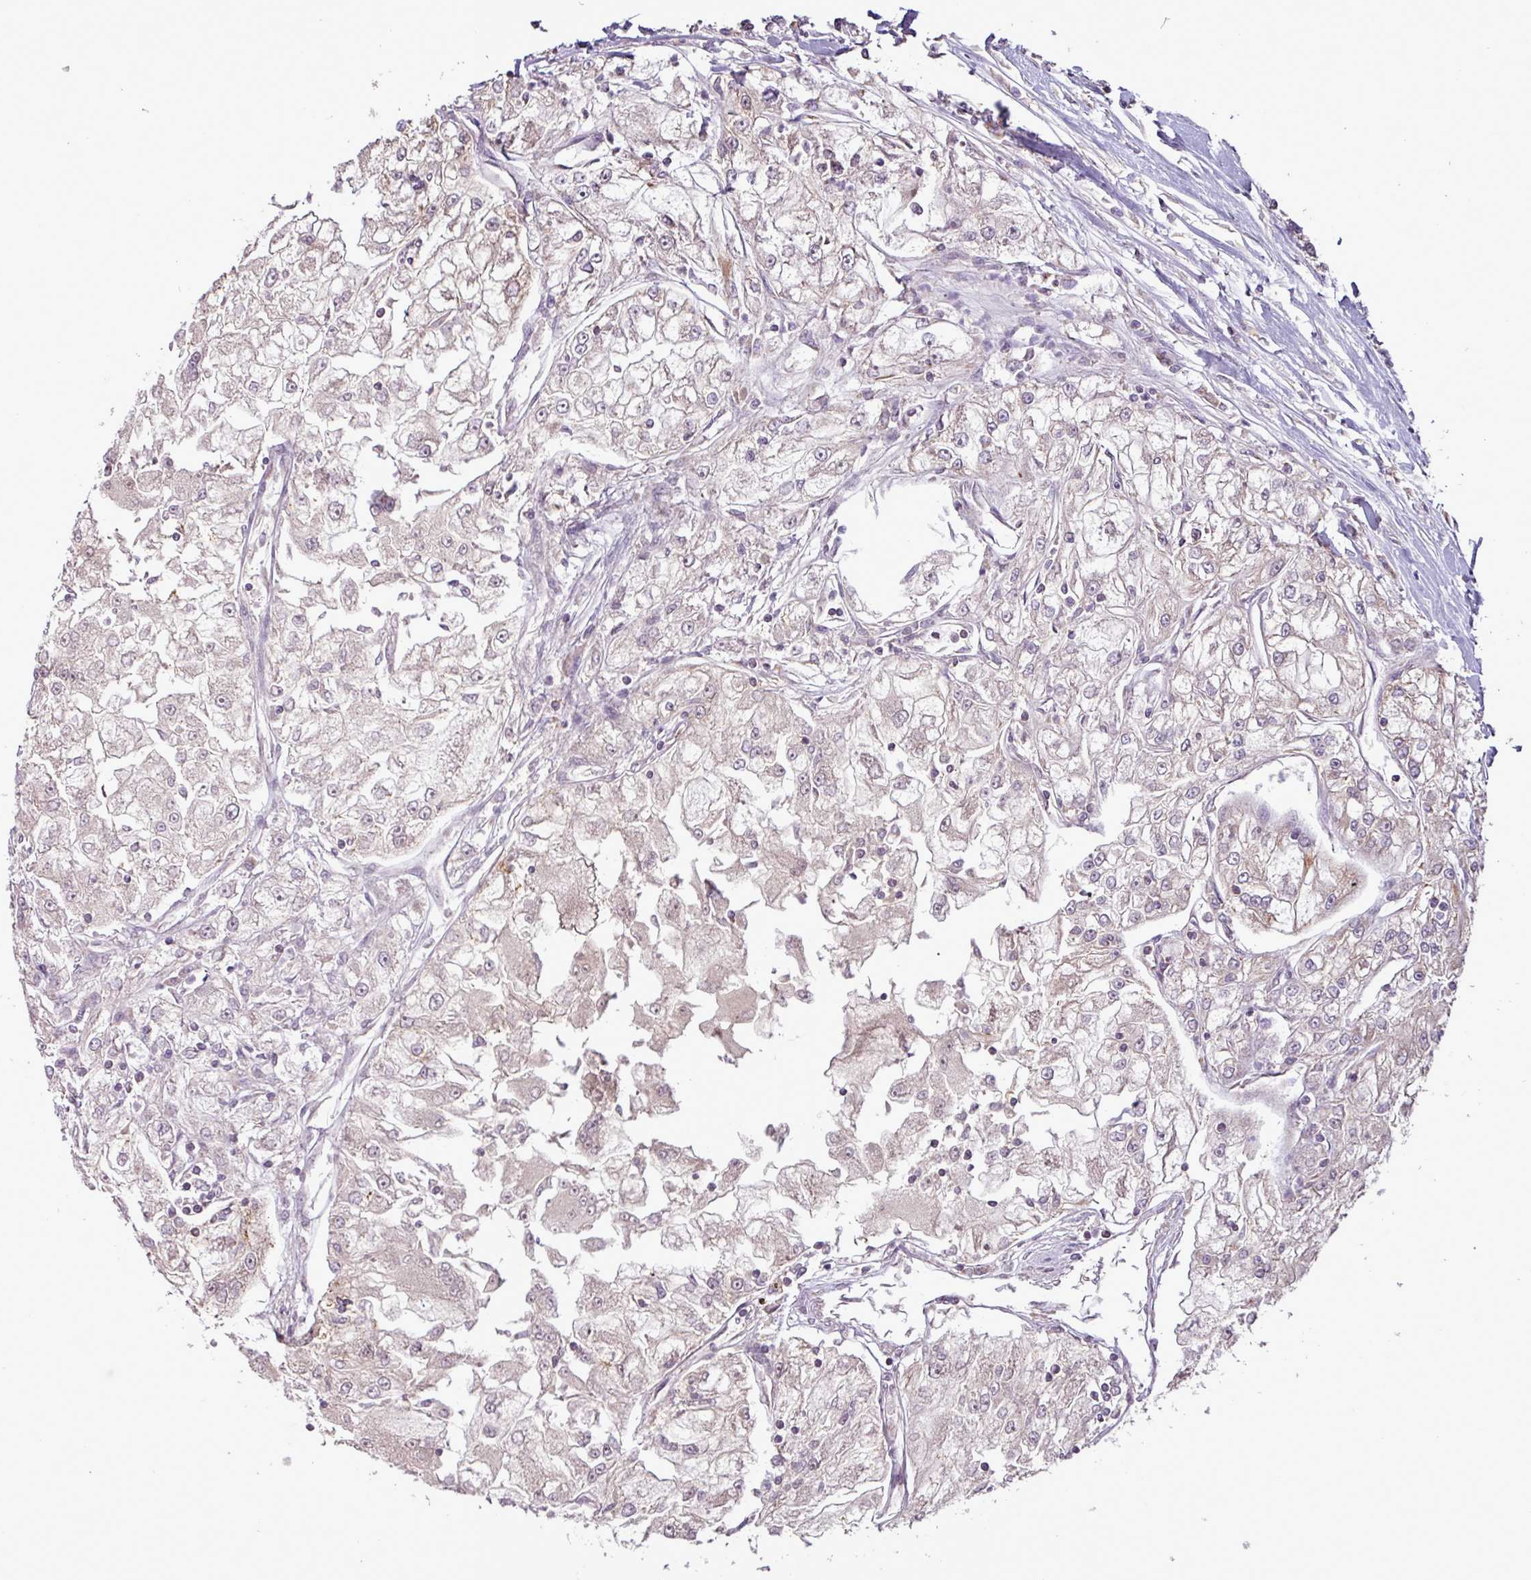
{"staining": {"intensity": "weak", "quantity": "<25%", "location": "cytoplasmic/membranous"}, "tissue": "renal cancer", "cell_type": "Tumor cells", "image_type": "cancer", "snomed": [{"axis": "morphology", "description": "Adenocarcinoma, NOS"}, {"axis": "topography", "description": "Kidney"}], "caption": "This is a image of IHC staining of renal adenocarcinoma, which shows no positivity in tumor cells.", "gene": "MCTP2", "patient": {"sex": "female", "age": 72}}